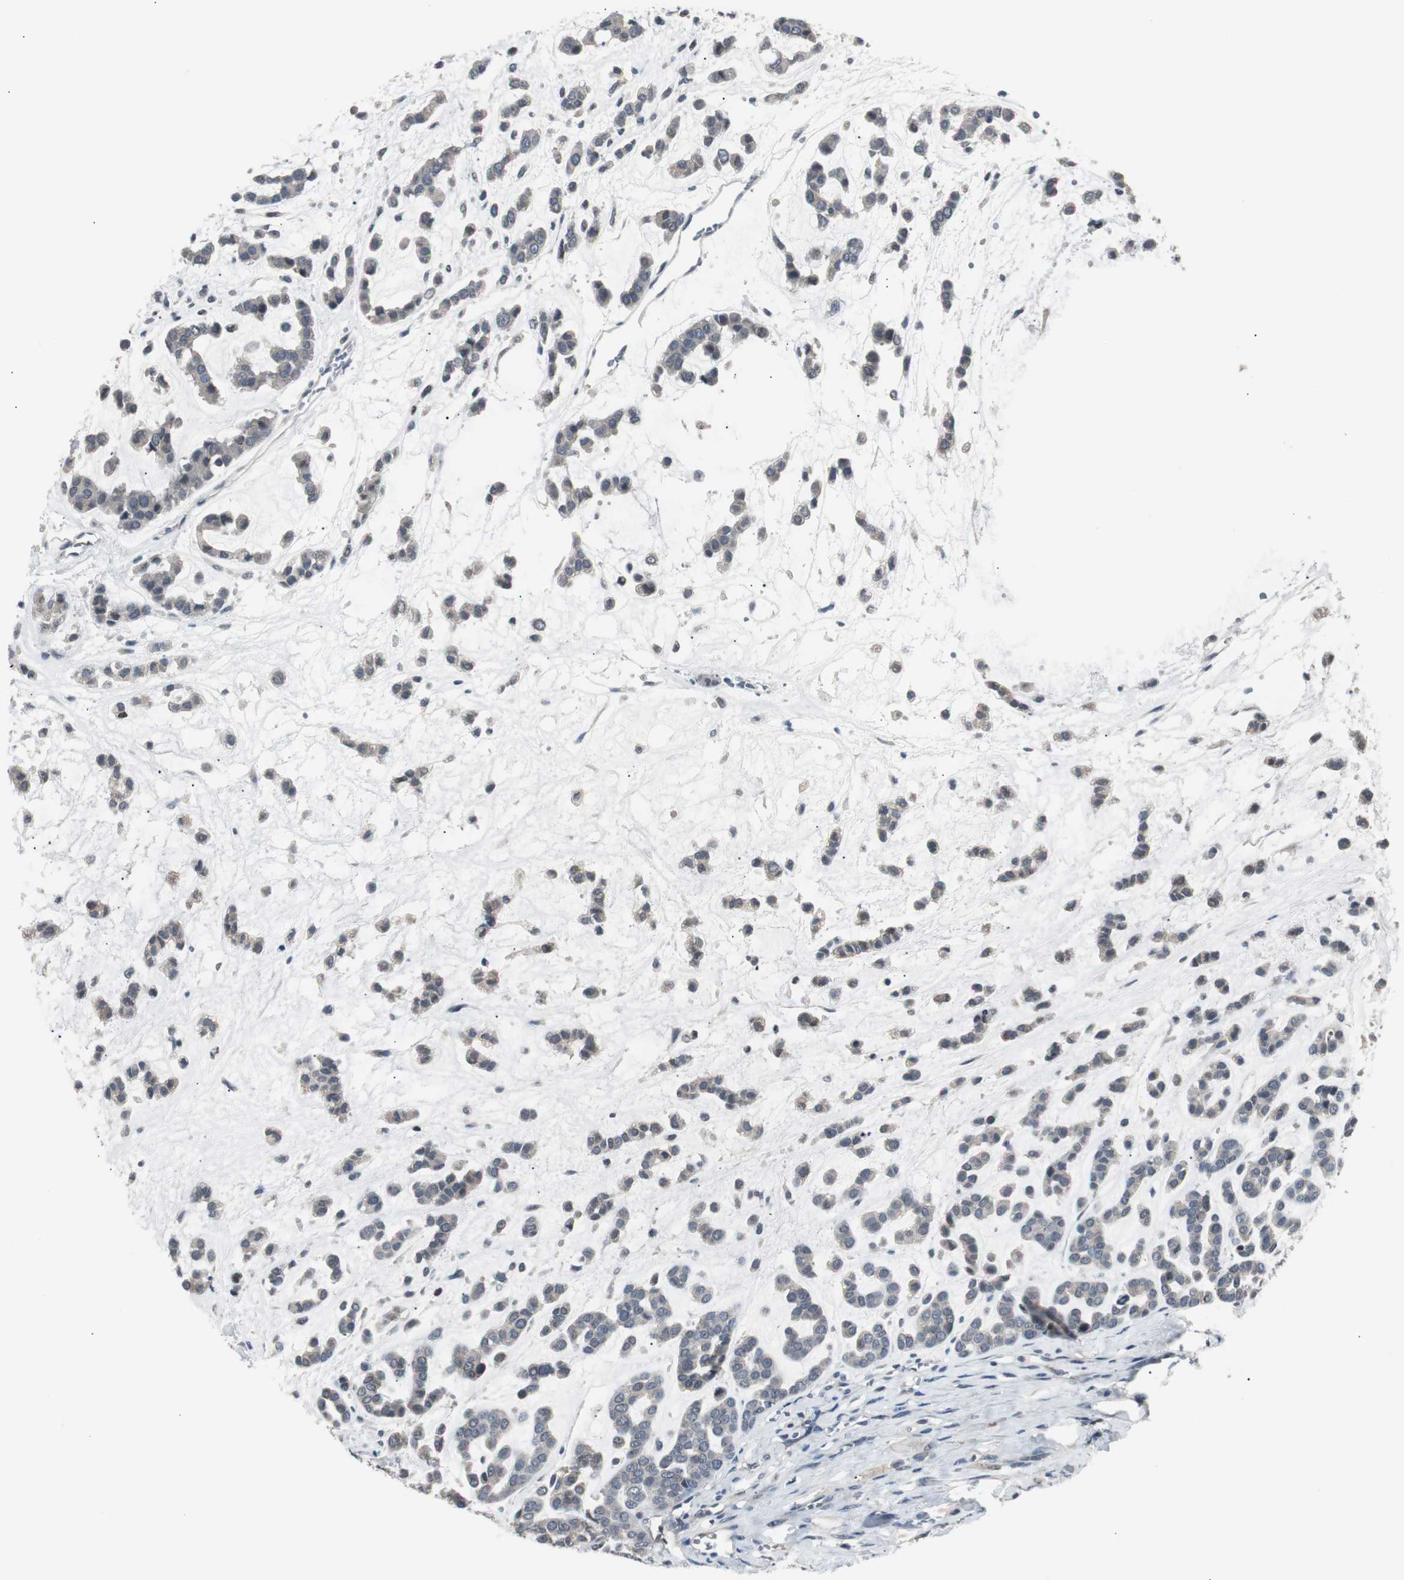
{"staining": {"intensity": "weak", "quantity": ">75%", "location": "cytoplasmic/membranous"}, "tissue": "head and neck cancer", "cell_type": "Tumor cells", "image_type": "cancer", "snomed": [{"axis": "morphology", "description": "Adenocarcinoma, NOS"}, {"axis": "morphology", "description": "Adenoma, NOS"}, {"axis": "topography", "description": "Head-Neck"}], "caption": "The photomicrograph shows immunohistochemical staining of head and neck cancer. There is weak cytoplasmic/membranous expression is present in about >75% of tumor cells.", "gene": "ZMPSTE24", "patient": {"sex": "female", "age": 55}}